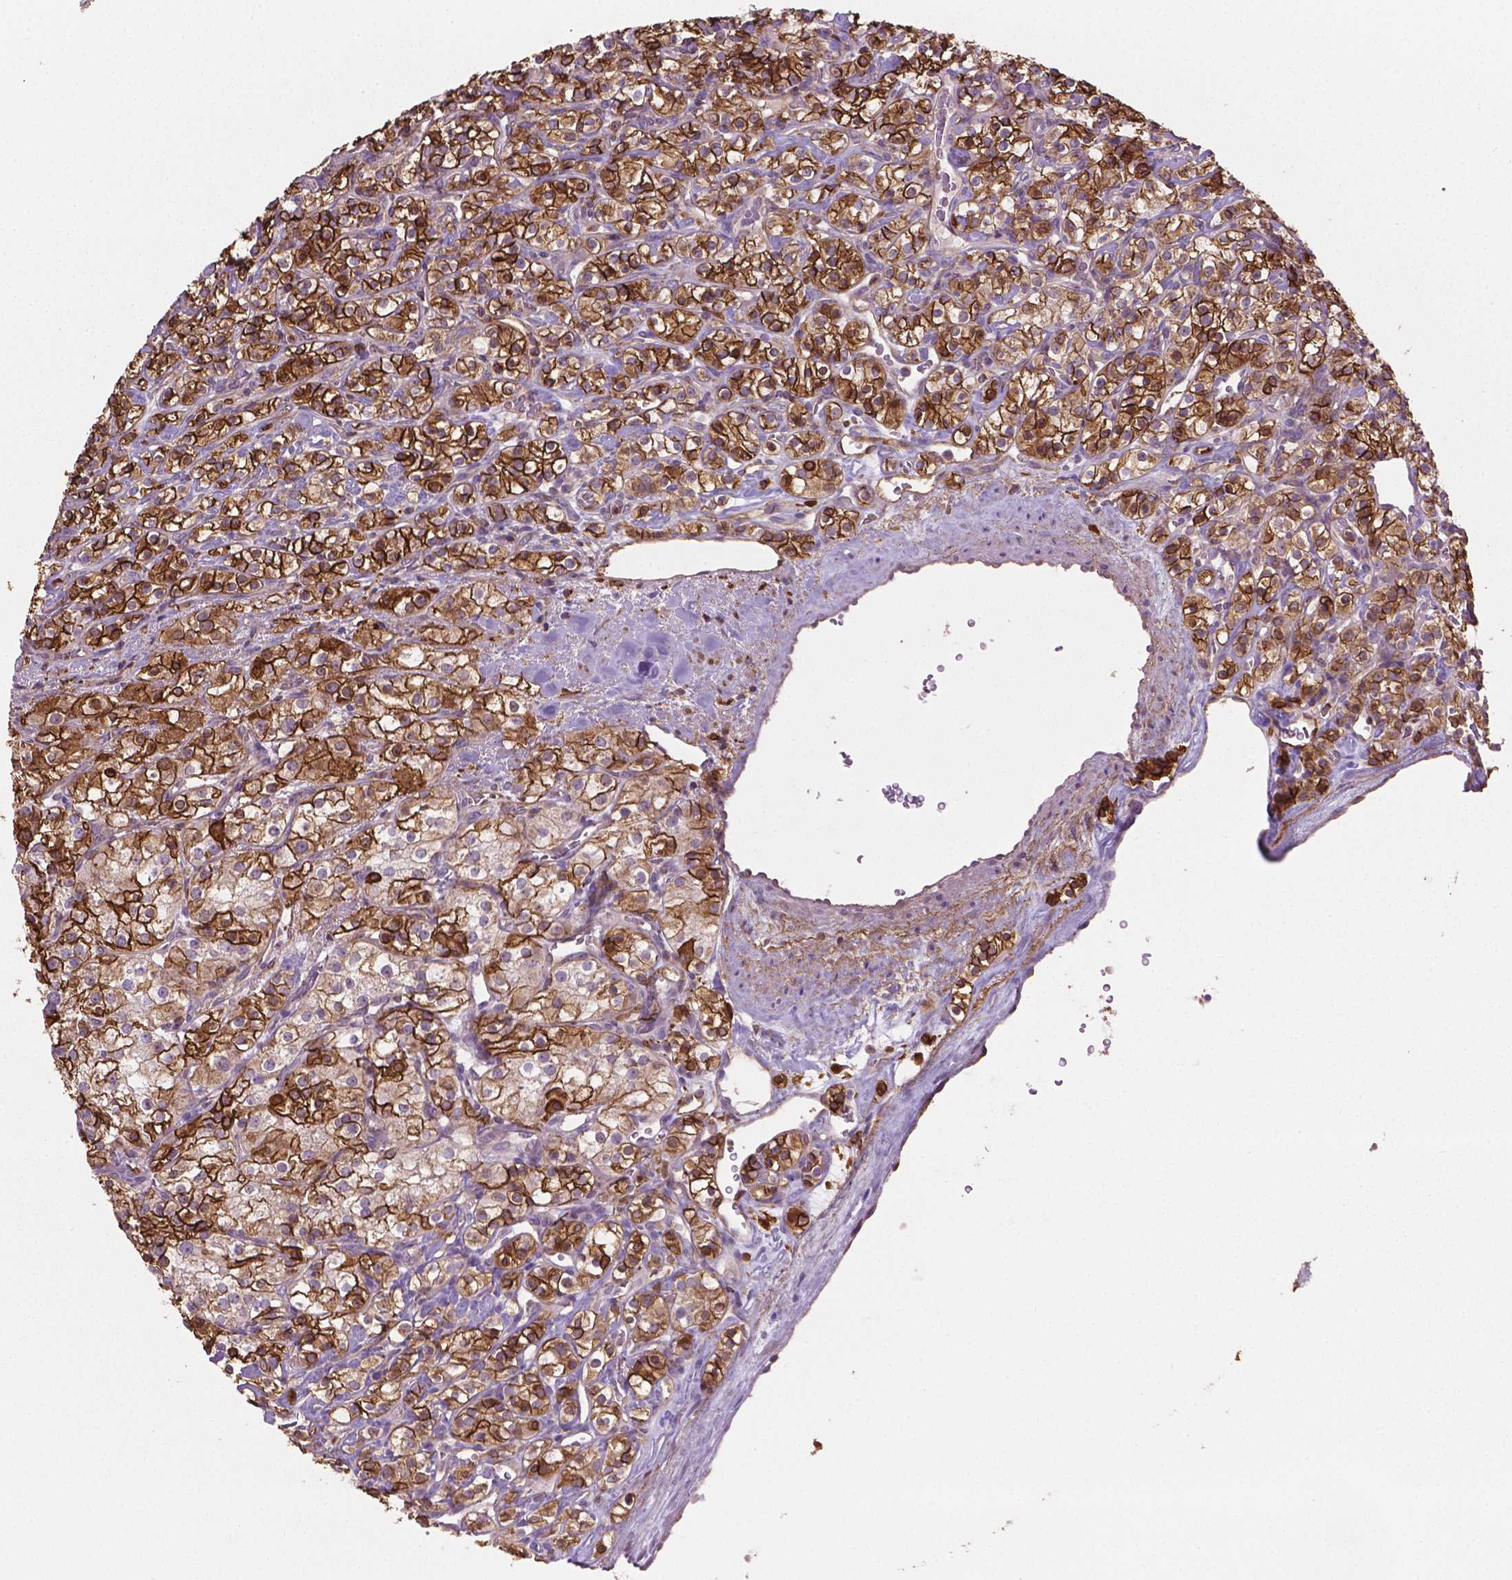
{"staining": {"intensity": "strong", "quantity": ">75%", "location": "cytoplasmic/membranous"}, "tissue": "renal cancer", "cell_type": "Tumor cells", "image_type": "cancer", "snomed": [{"axis": "morphology", "description": "Adenocarcinoma, NOS"}, {"axis": "topography", "description": "Kidney"}], "caption": "Renal adenocarcinoma stained with immunohistochemistry (IHC) reveals strong cytoplasmic/membranous staining in approximately >75% of tumor cells. The staining was performed using DAB (3,3'-diaminobenzidine) to visualize the protein expression in brown, while the nuclei were stained in blue with hematoxylin (Magnification: 20x).", "gene": "TCAF1", "patient": {"sex": "male", "age": 77}}